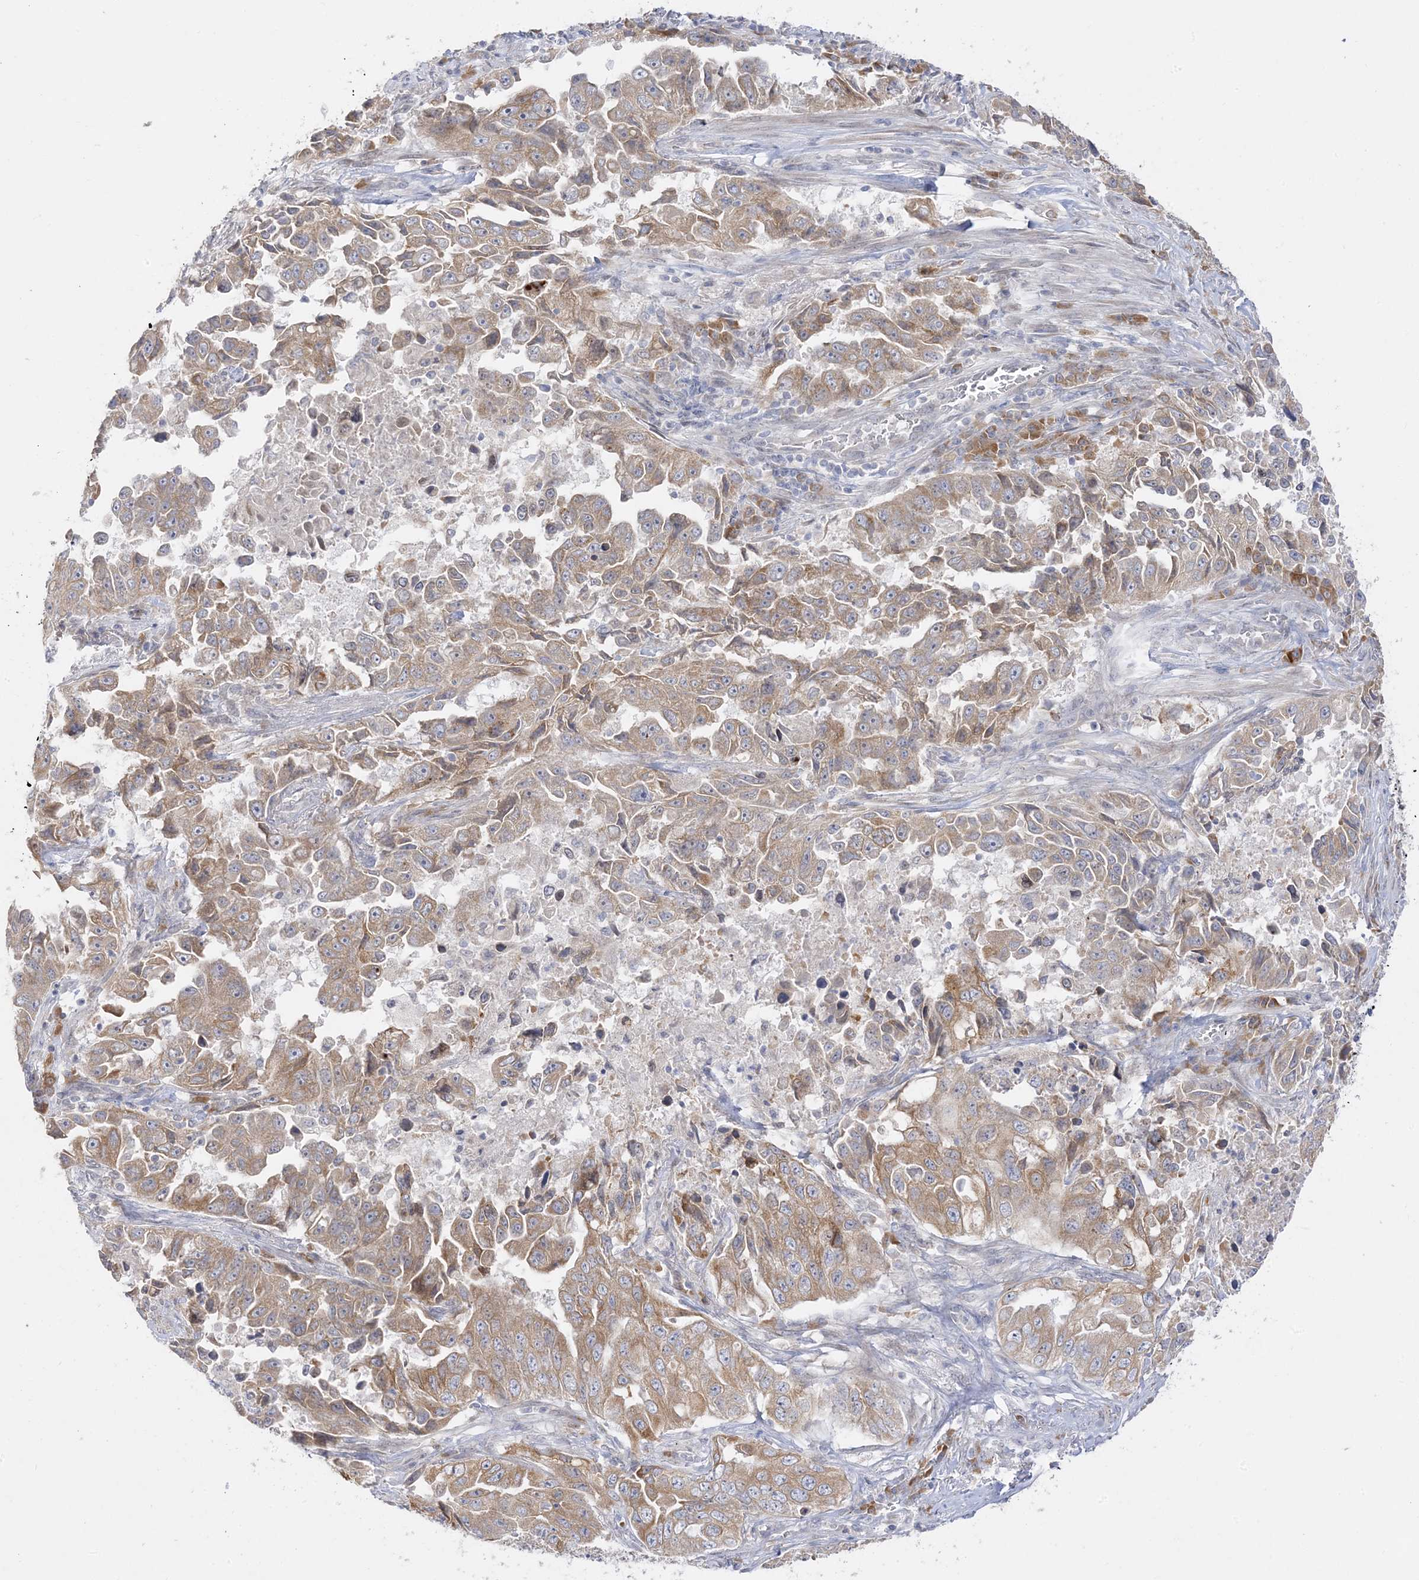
{"staining": {"intensity": "moderate", "quantity": ">75%", "location": "cytoplasmic/membranous"}, "tissue": "lung cancer", "cell_type": "Tumor cells", "image_type": "cancer", "snomed": [{"axis": "morphology", "description": "Adenocarcinoma, NOS"}, {"axis": "topography", "description": "Lung"}], "caption": "The immunohistochemical stain labels moderate cytoplasmic/membranous staining in tumor cells of lung adenocarcinoma tissue.", "gene": "C2CD2", "patient": {"sex": "female", "age": 51}}